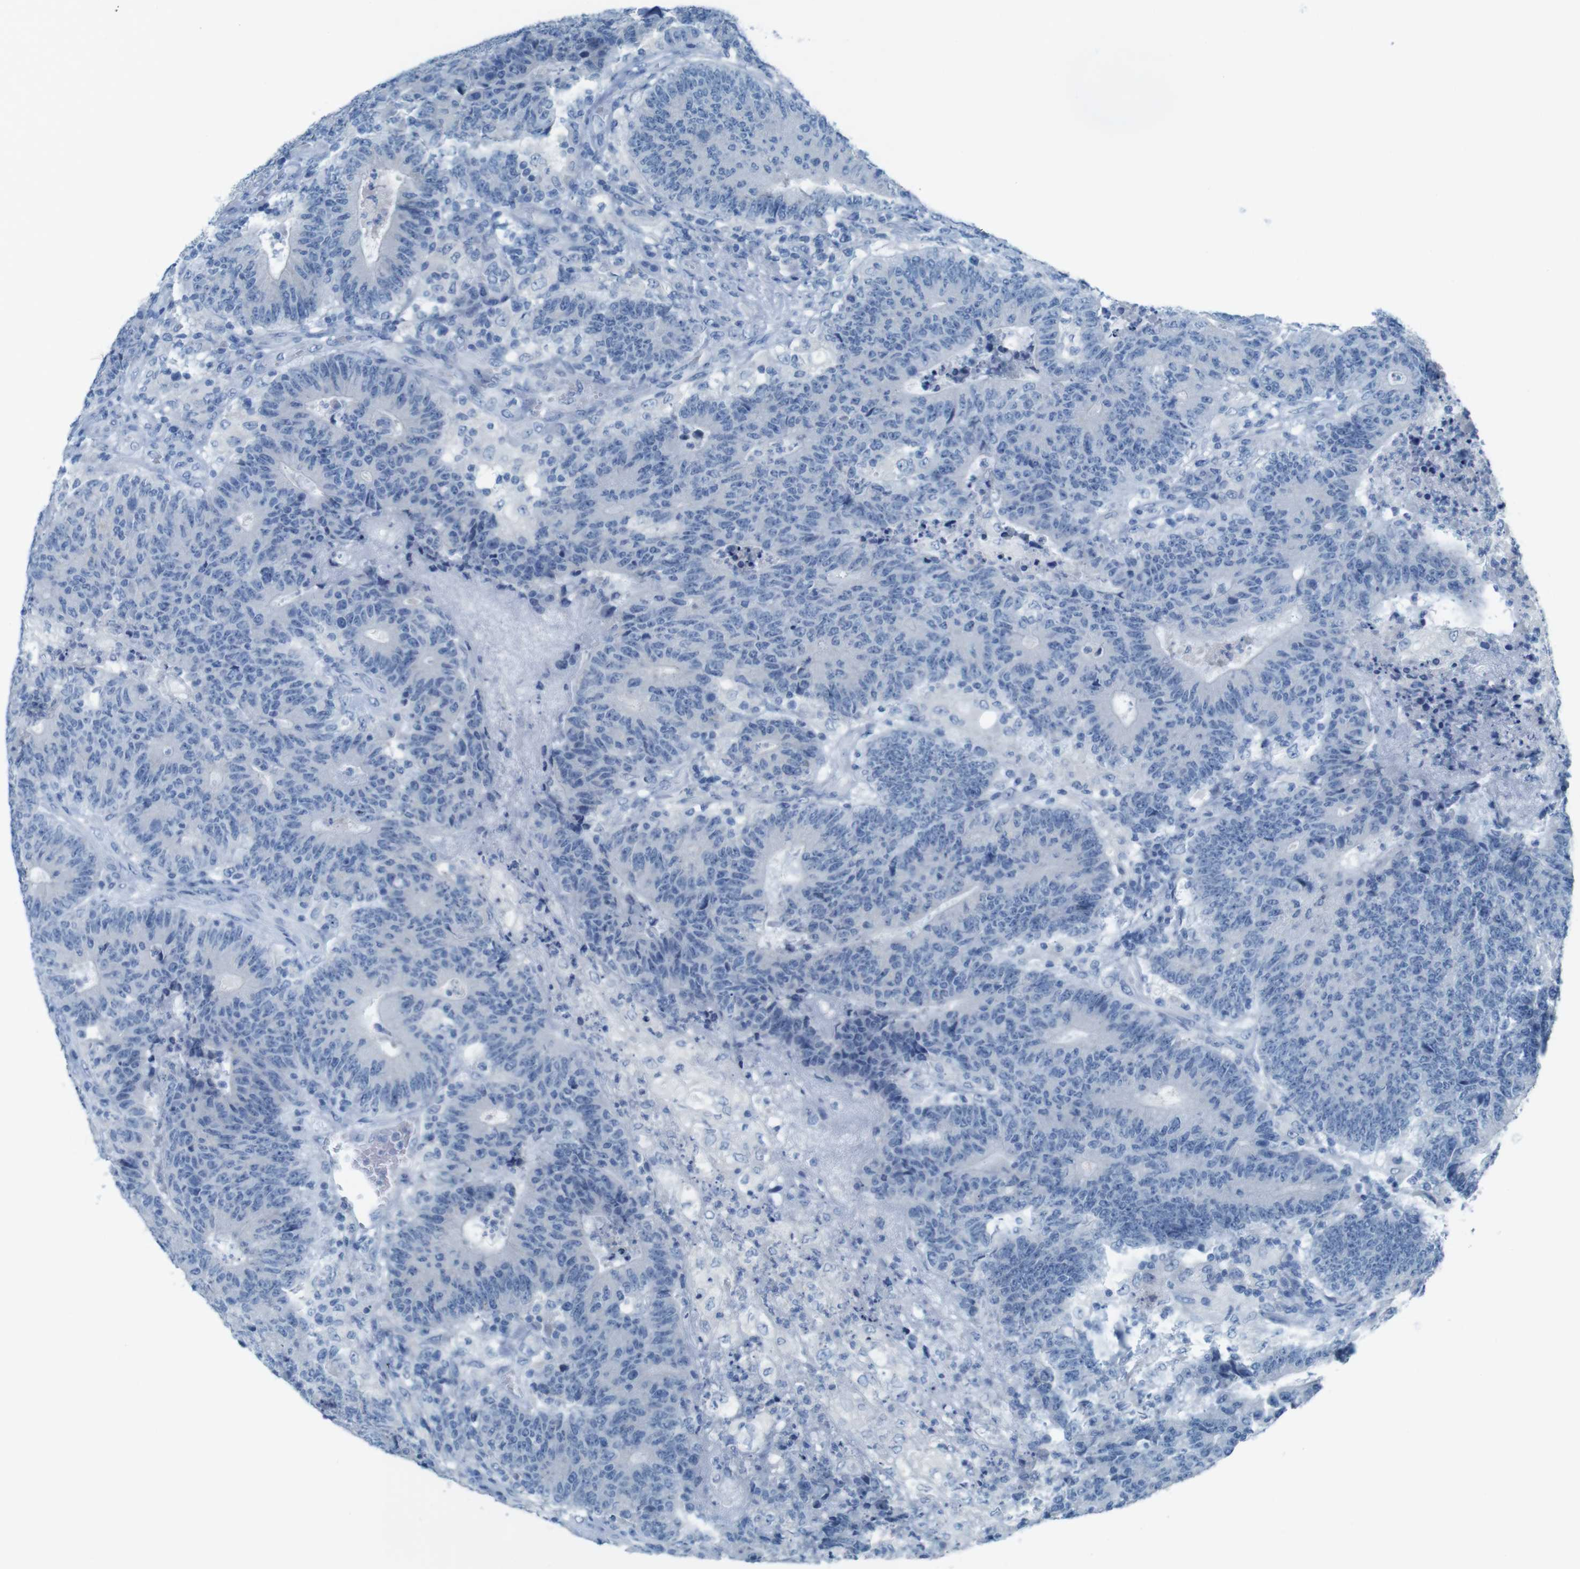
{"staining": {"intensity": "negative", "quantity": "none", "location": "none"}, "tissue": "colorectal cancer", "cell_type": "Tumor cells", "image_type": "cancer", "snomed": [{"axis": "morphology", "description": "Normal tissue, NOS"}, {"axis": "morphology", "description": "Adenocarcinoma, NOS"}, {"axis": "topography", "description": "Colon"}], "caption": "This is a image of immunohistochemistry staining of colorectal cancer (adenocarcinoma), which shows no positivity in tumor cells. (Stains: DAB immunohistochemistry with hematoxylin counter stain, Microscopy: brightfield microscopy at high magnification).", "gene": "MOGAT3", "patient": {"sex": "female", "age": 75}}